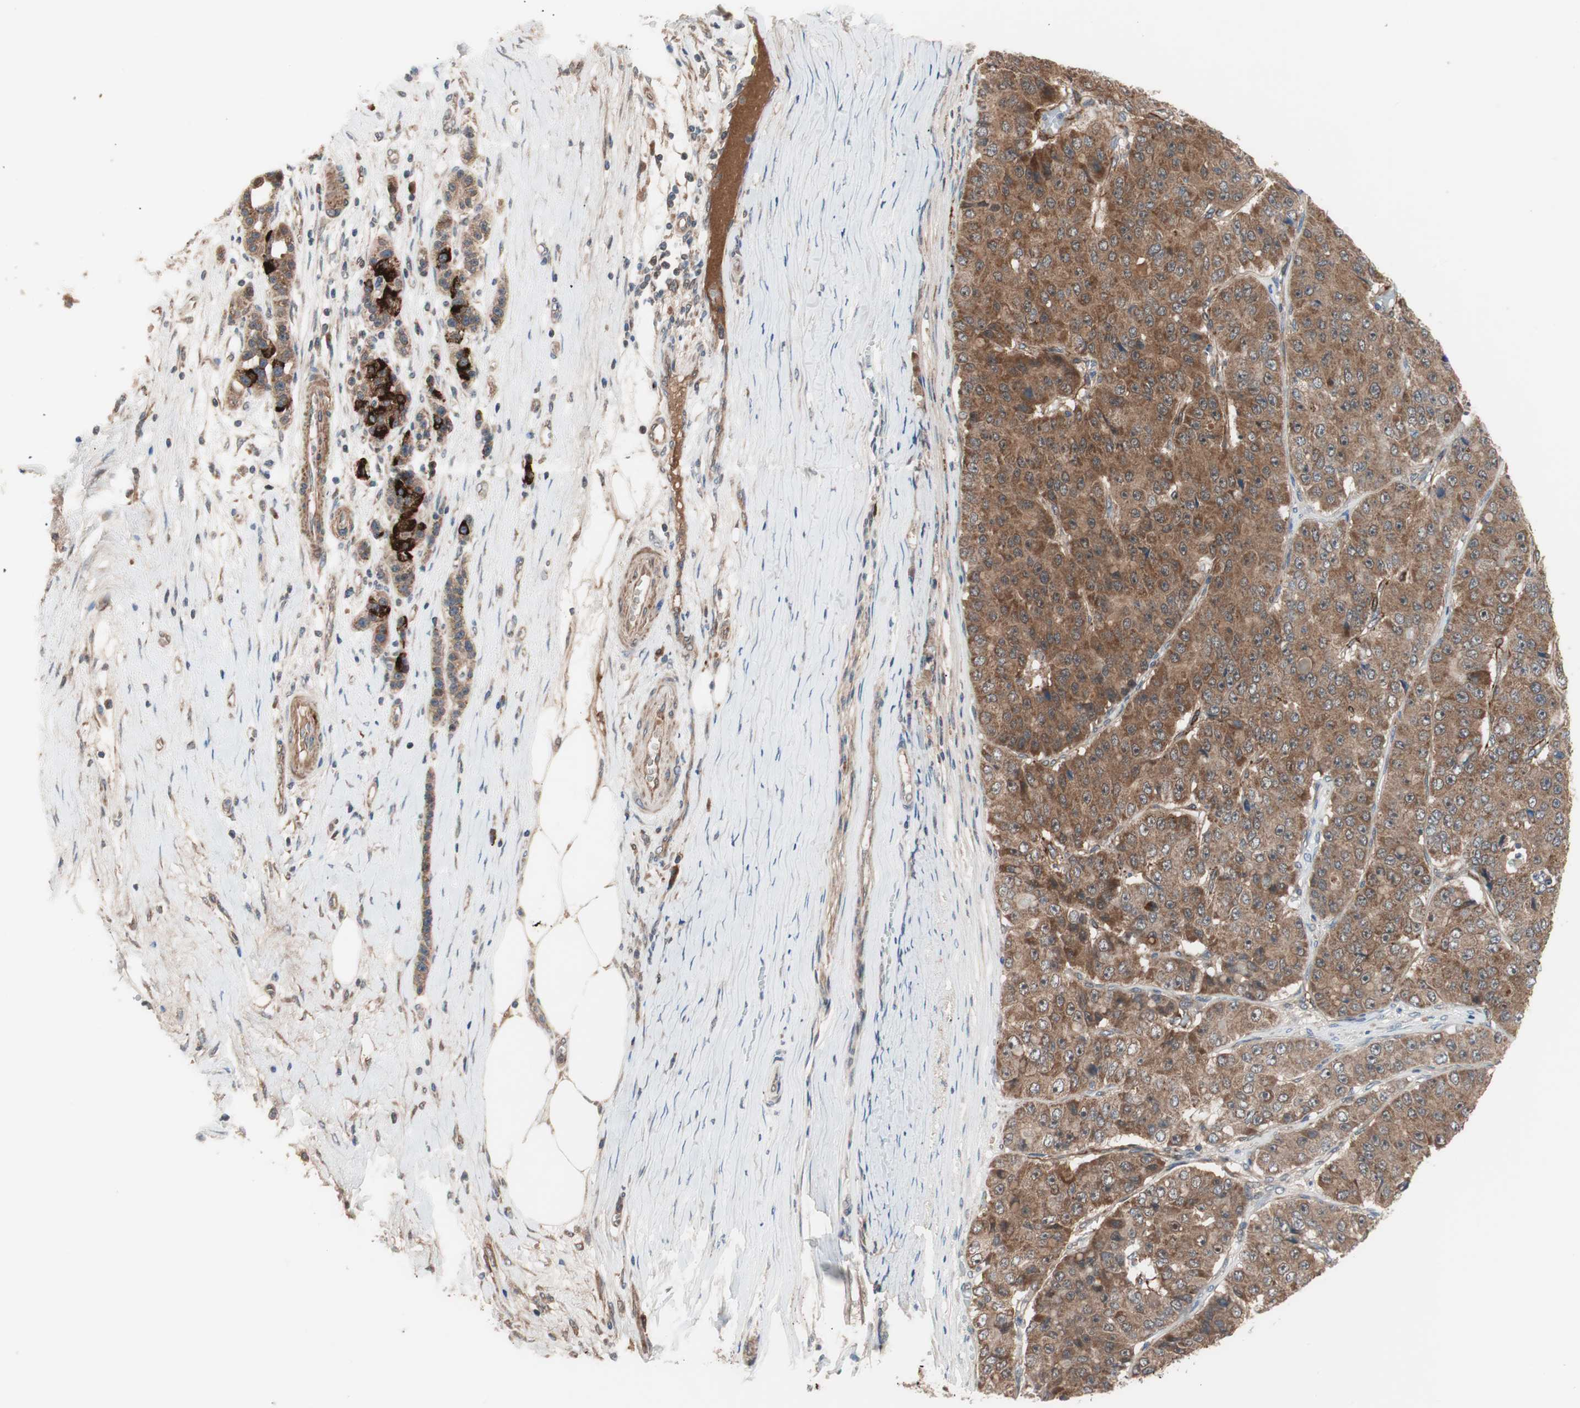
{"staining": {"intensity": "moderate", "quantity": ">75%", "location": "cytoplasmic/membranous"}, "tissue": "pancreatic cancer", "cell_type": "Tumor cells", "image_type": "cancer", "snomed": [{"axis": "morphology", "description": "Adenocarcinoma, NOS"}, {"axis": "topography", "description": "Pancreas"}], "caption": "IHC (DAB (3,3'-diaminobenzidine)) staining of adenocarcinoma (pancreatic) exhibits moderate cytoplasmic/membranous protein expression in about >75% of tumor cells.", "gene": "HMBS", "patient": {"sex": "male", "age": 50}}